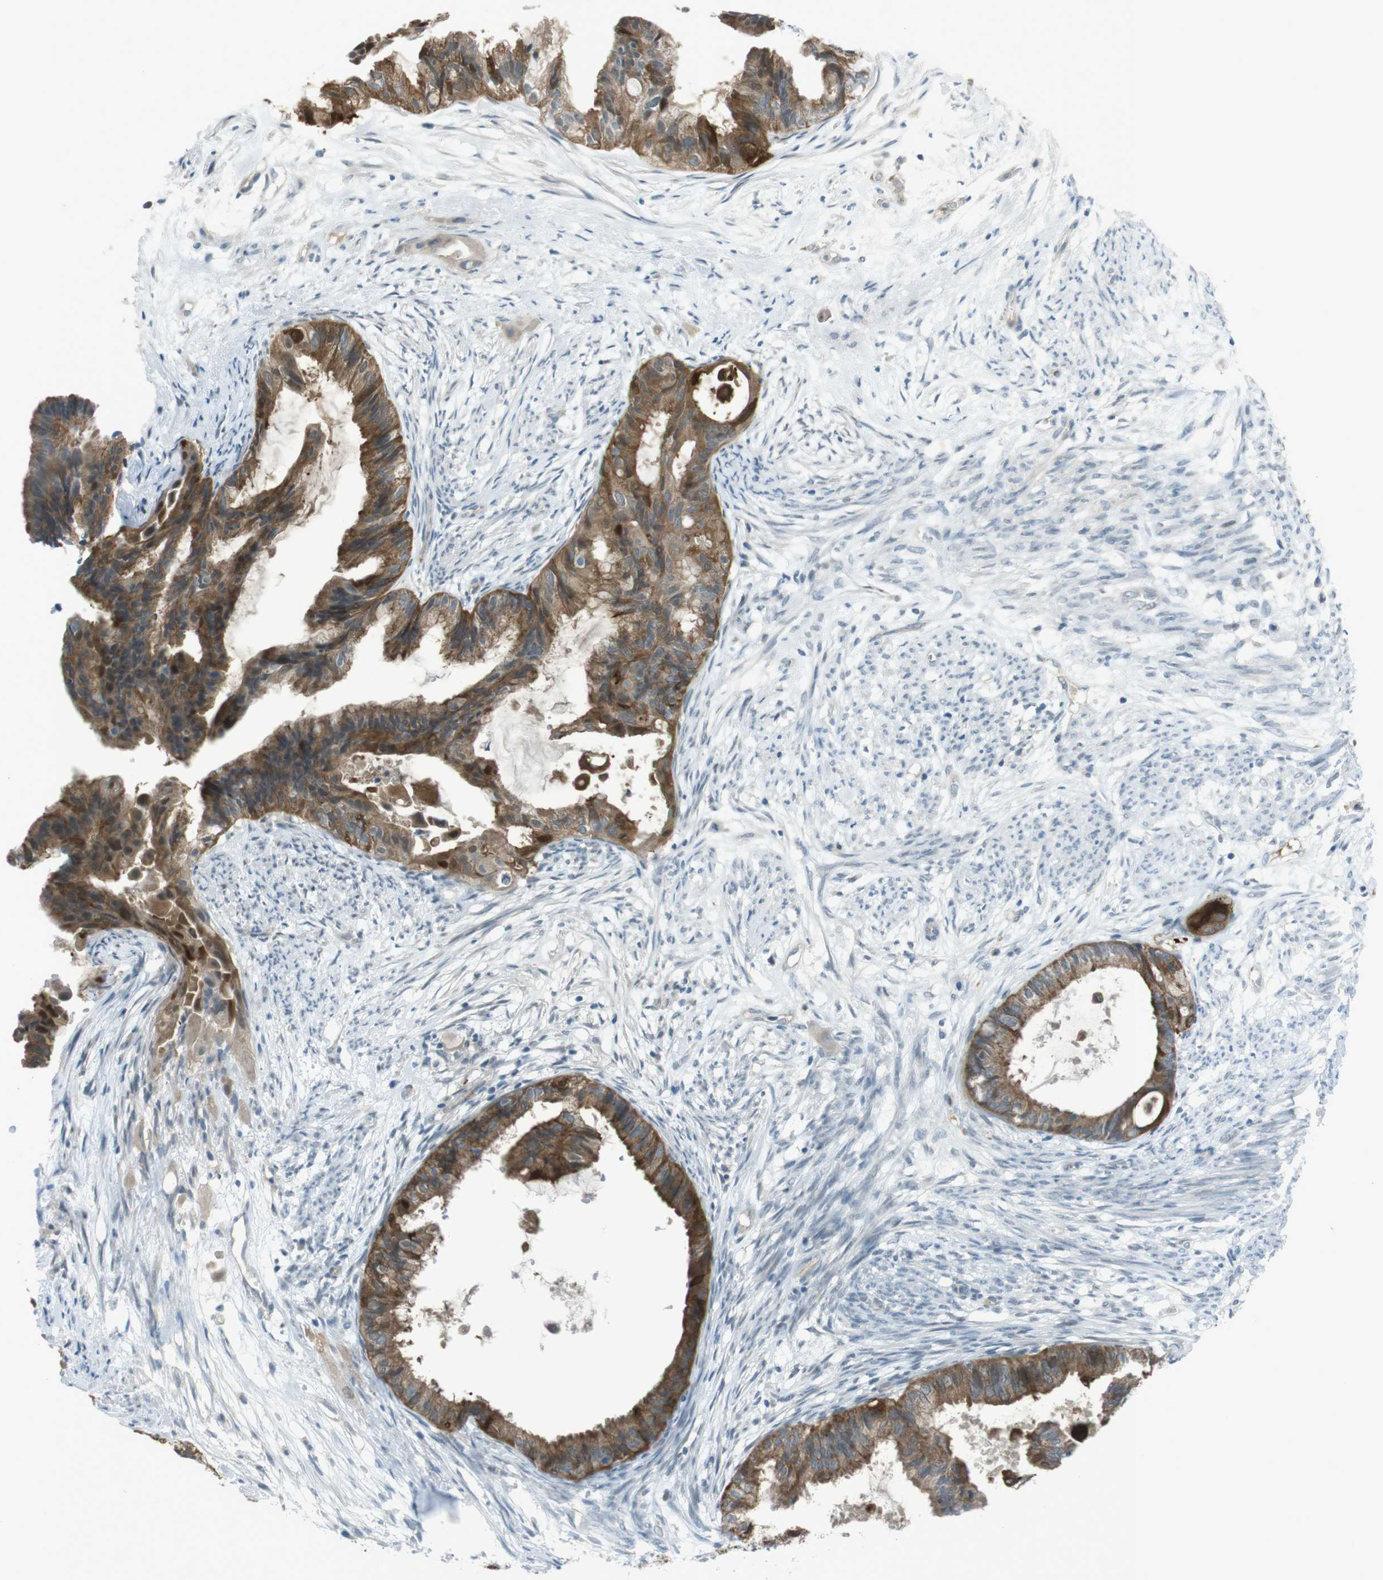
{"staining": {"intensity": "moderate", "quantity": ">75%", "location": "cytoplasmic/membranous"}, "tissue": "cervical cancer", "cell_type": "Tumor cells", "image_type": "cancer", "snomed": [{"axis": "morphology", "description": "Normal tissue, NOS"}, {"axis": "morphology", "description": "Adenocarcinoma, NOS"}, {"axis": "topography", "description": "Cervix"}, {"axis": "topography", "description": "Endometrium"}], "caption": "High-magnification brightfield microscopy of adenocarcinoma (cervical) stained with DAB (brown) and counterstained with hematoxylin (blue). tumor cells exhibit moderate cytoplasmic/membranous staining is identified in approximately>75% of cells.", "gene": "ZDHHC20", "patient": {"sex": "female", "age": 86}}